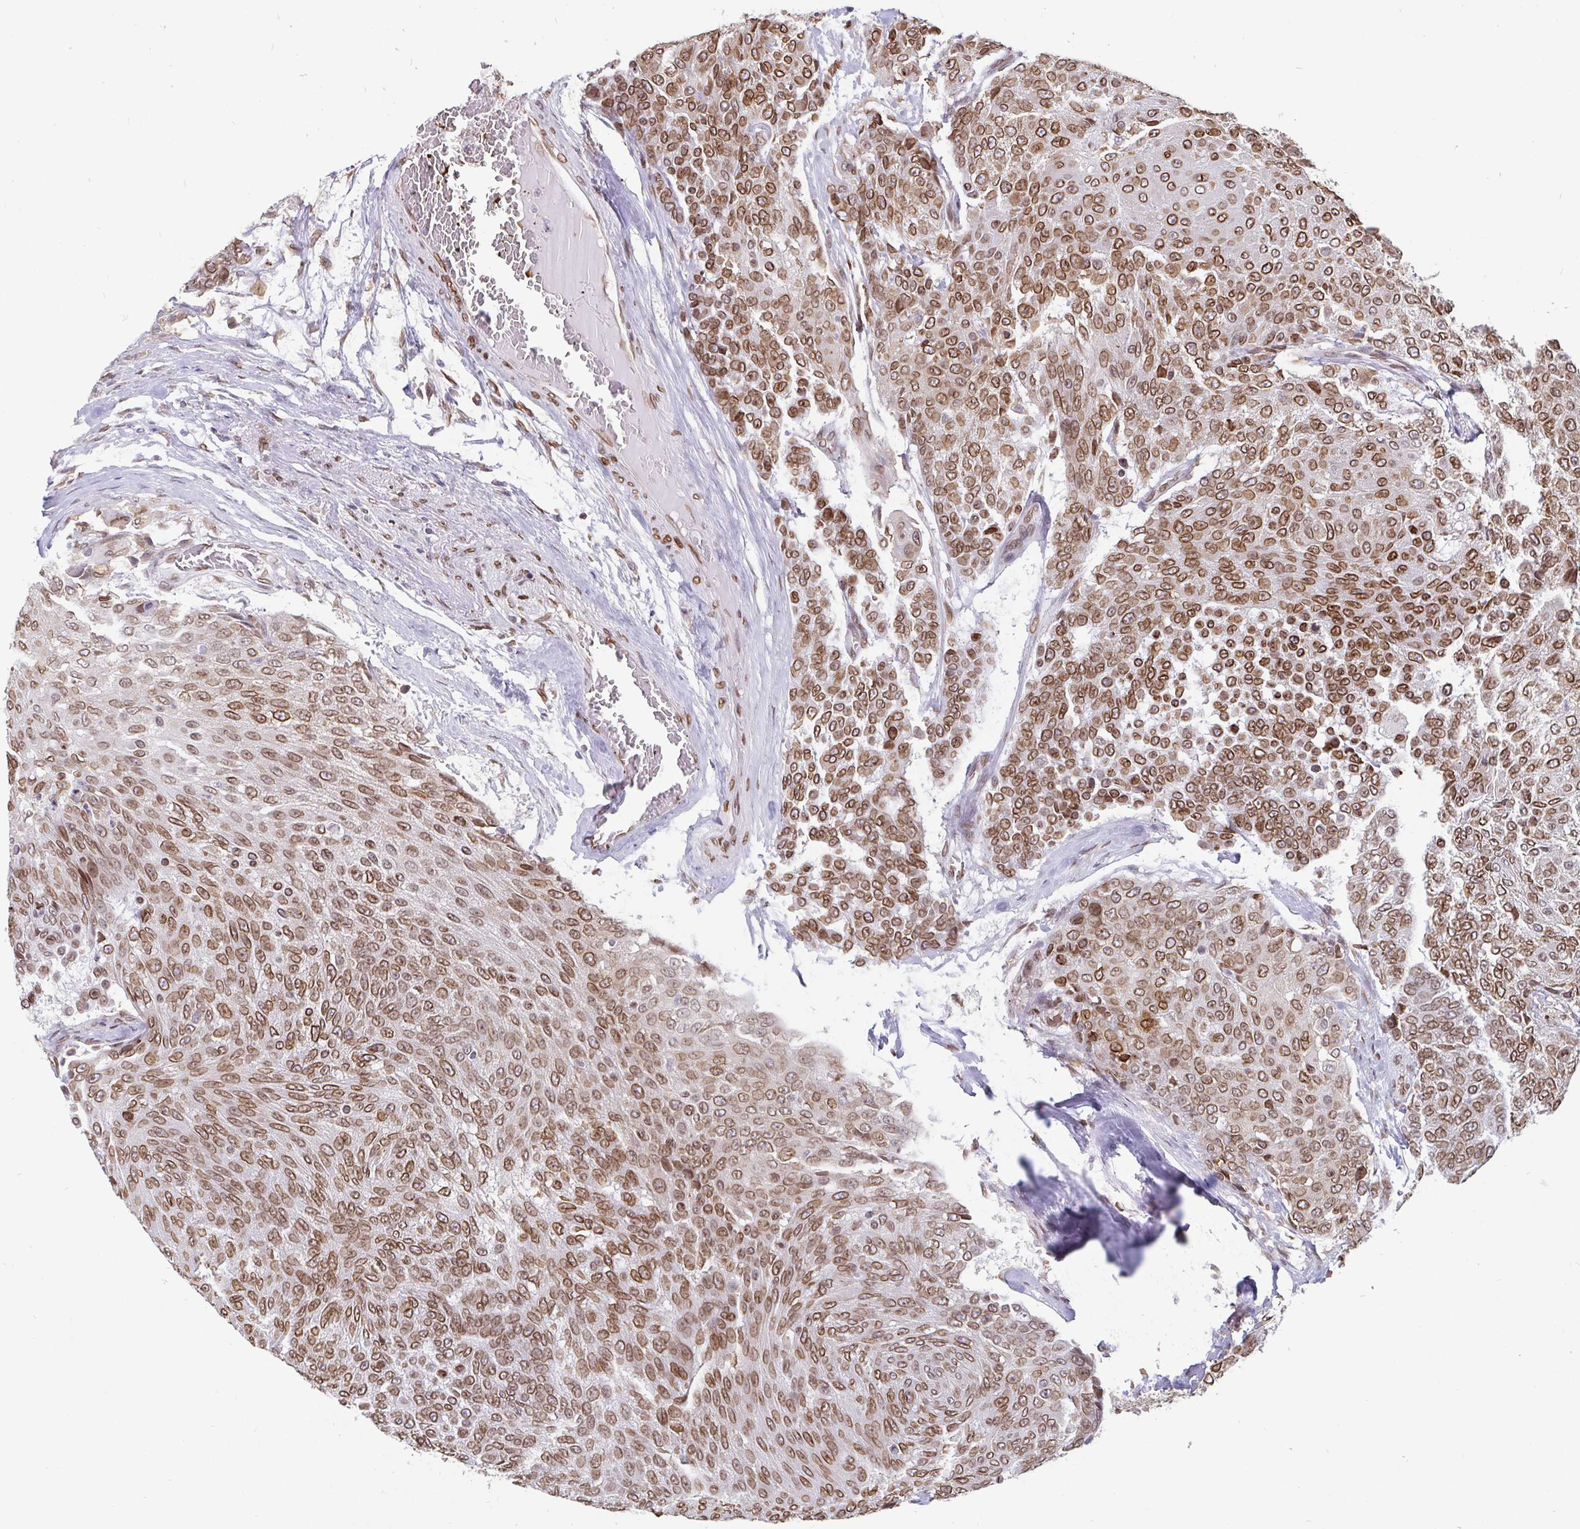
{"staining": {"intensity": "moderate", "quantity": ">75%", "location": "cytoplasmic/membranous,nuclear"}, "tissue": "urothelial cancer", "cell_type": "Tumor cells", "image_type": "cancer", "snomed": [{"axis": "morphology", "description": "Urothelial carcinoma, High grade"}, {"axis": "topography", "description": "Urinary bladder"}], "caption": "Protein staining demonstrates moderate cytoplasmic/membranous and nuclear staining in approximately >75% of tumor cells in urothelial carcinoma (high-grade).", "gene": "EMD", "patient": {"sex": "female", "age": 63}}